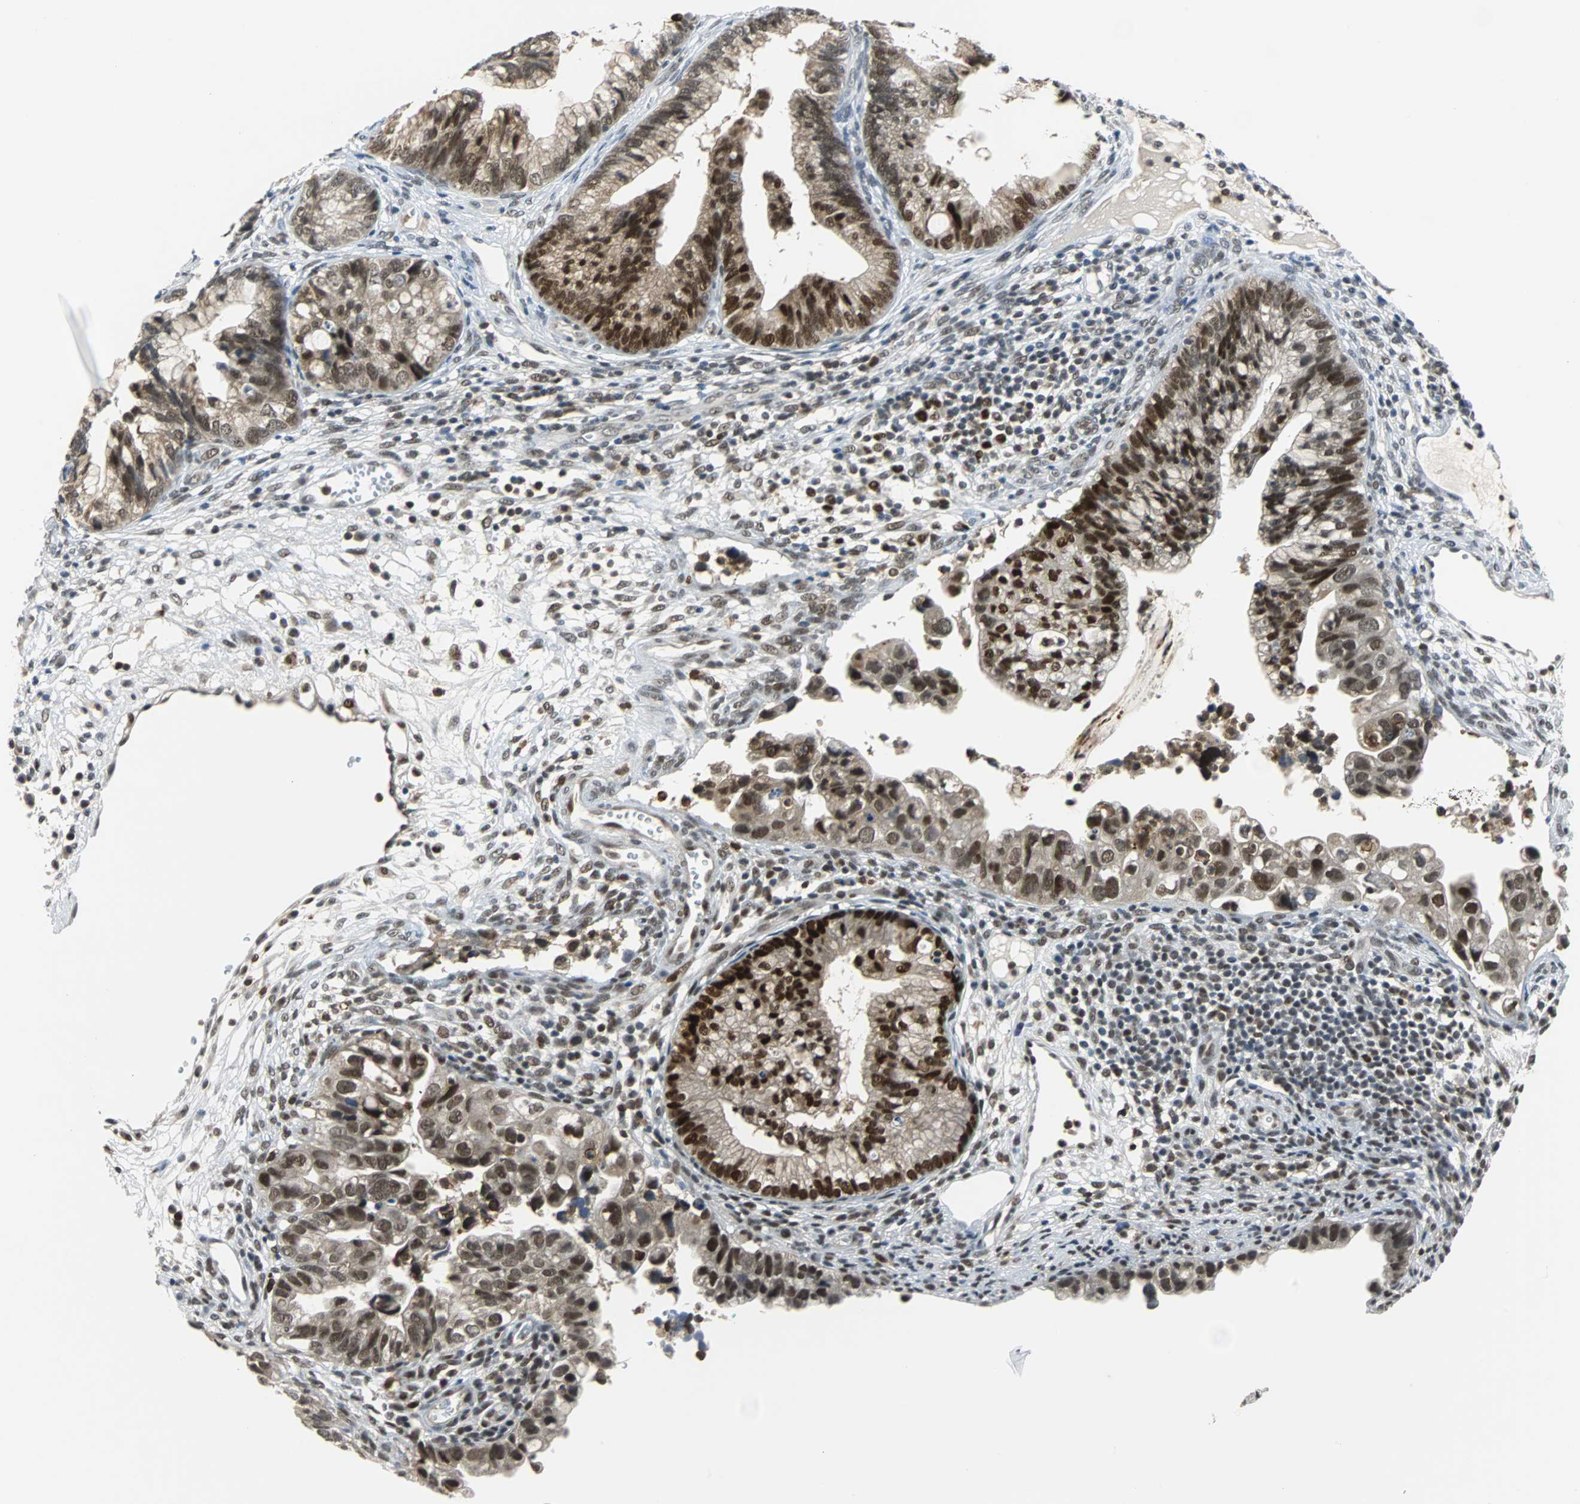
{"staining": {"intensity": "strong", "quantity": "25%-75%", "location": "cytoplasmic/membranous,nuclear"}, "tissue": "cervical cancer", "cell_type": "Tumor cells", "image_type": "cancer", "snomed": [{"axis": "morphology", "description": "Adenocarcinoma, NOS"}, {"axis": "topography", "description": "Cervix"}], "caption": "This micrograph reveals immunohistochemistry staining of human cervical cancer (adenocarcinoma), with high strong cytoplasmic/membranous and nuclear expression in about 25%-75% of tumor cells.", "gene": "SIRT1", "patient": {"sex": "female", "age": 44}}